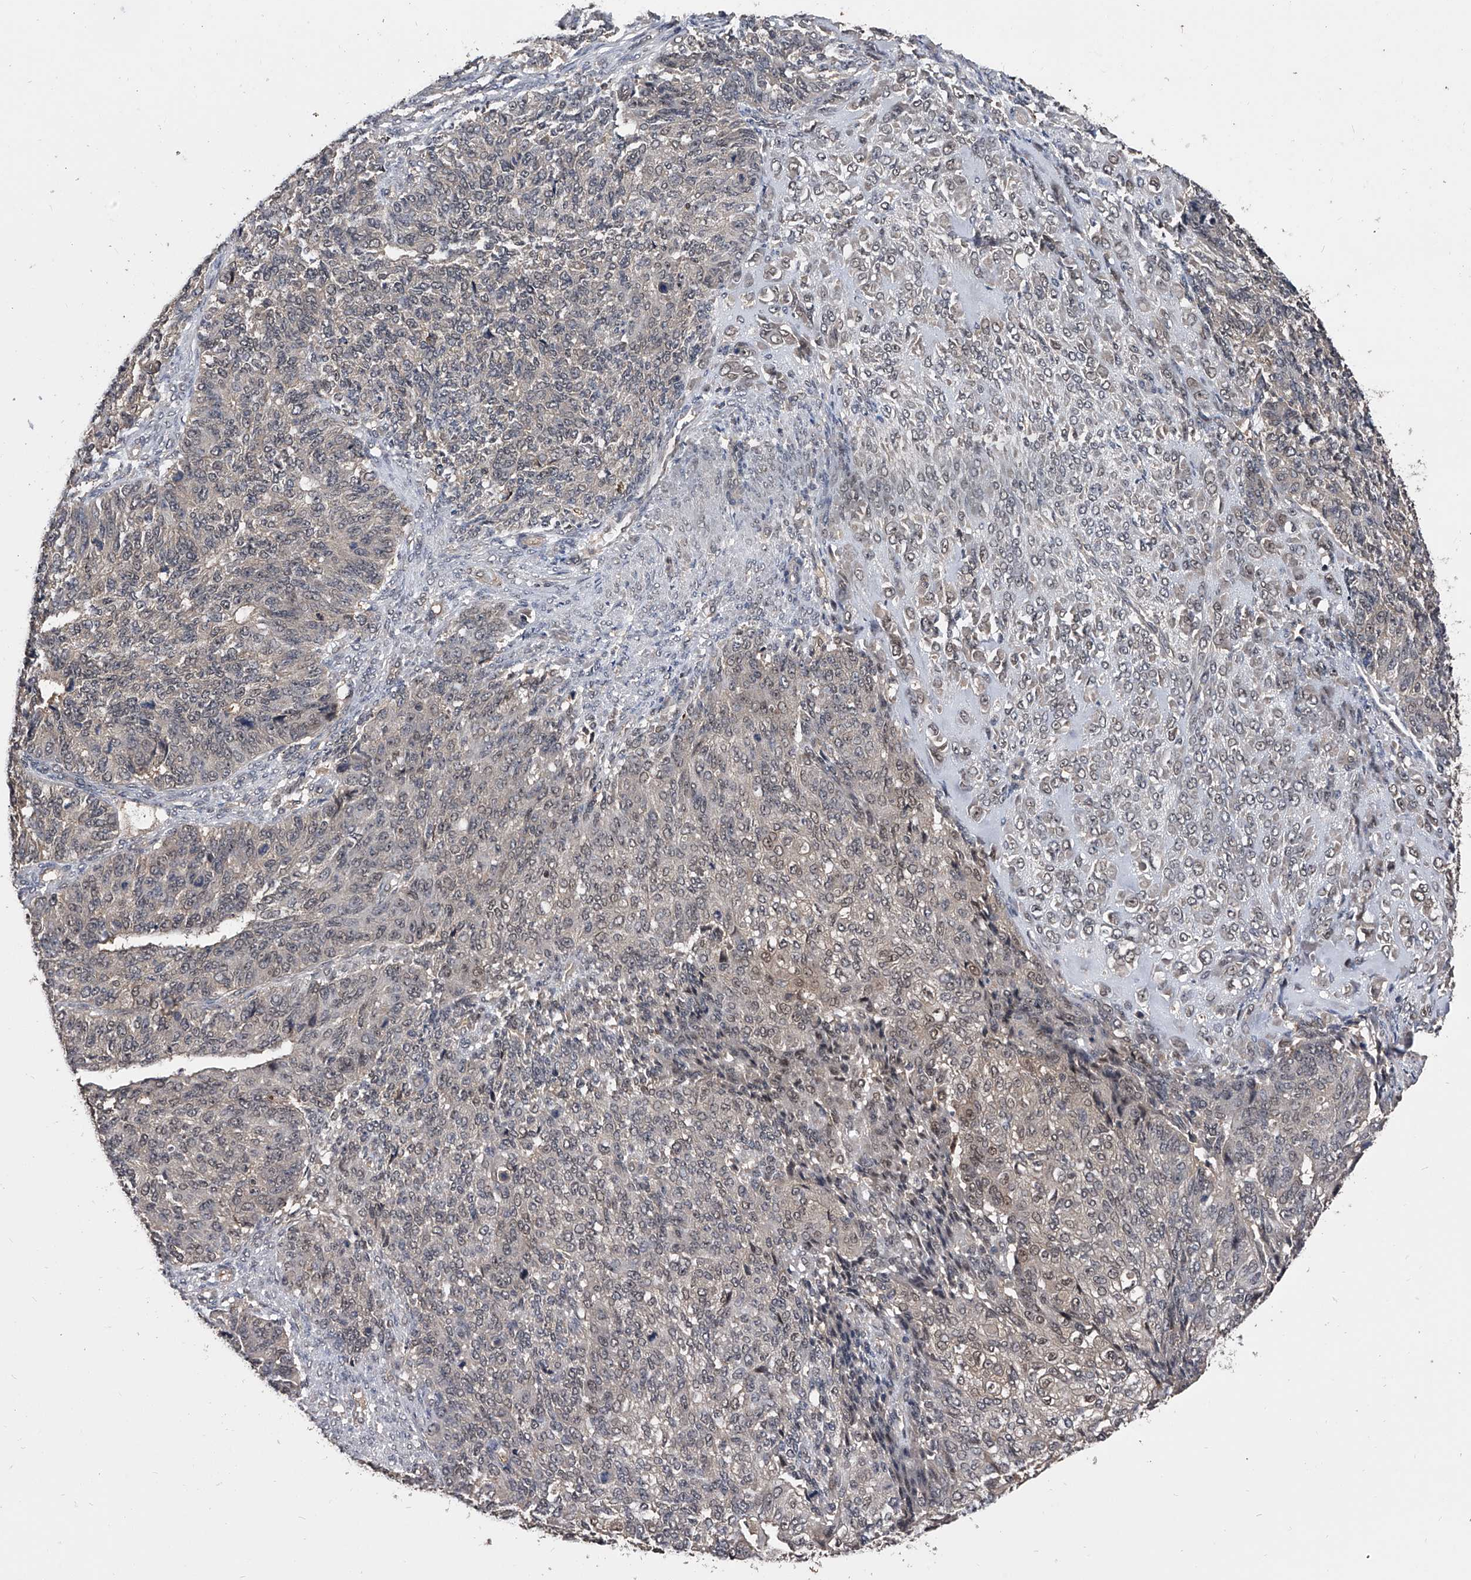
{"staining": {"intensity": "weak", "quantity": "<25%", "location": "nuclear"}, "tissue": "endometrial cancer", "cell_type": "Tumor cells", "image_type": "cancer", "snomed": [{"axis": "morphology", "description": "Adenocarcinoma, NOS"}, {"axis": "topography", "description": "Endometrium"}], "caption": "Immunohistochemistry (IHC) of human adenocarcinoma (endometrial) displays no staining in tumor cells. The staining is performed using DAB (3,3'-diaminobenzidine) brown chromogen with nuclei counter-stained in using hematoxylin.", "gene": "EFCAB7", "patient": {"sex": "female", "age": 32}}